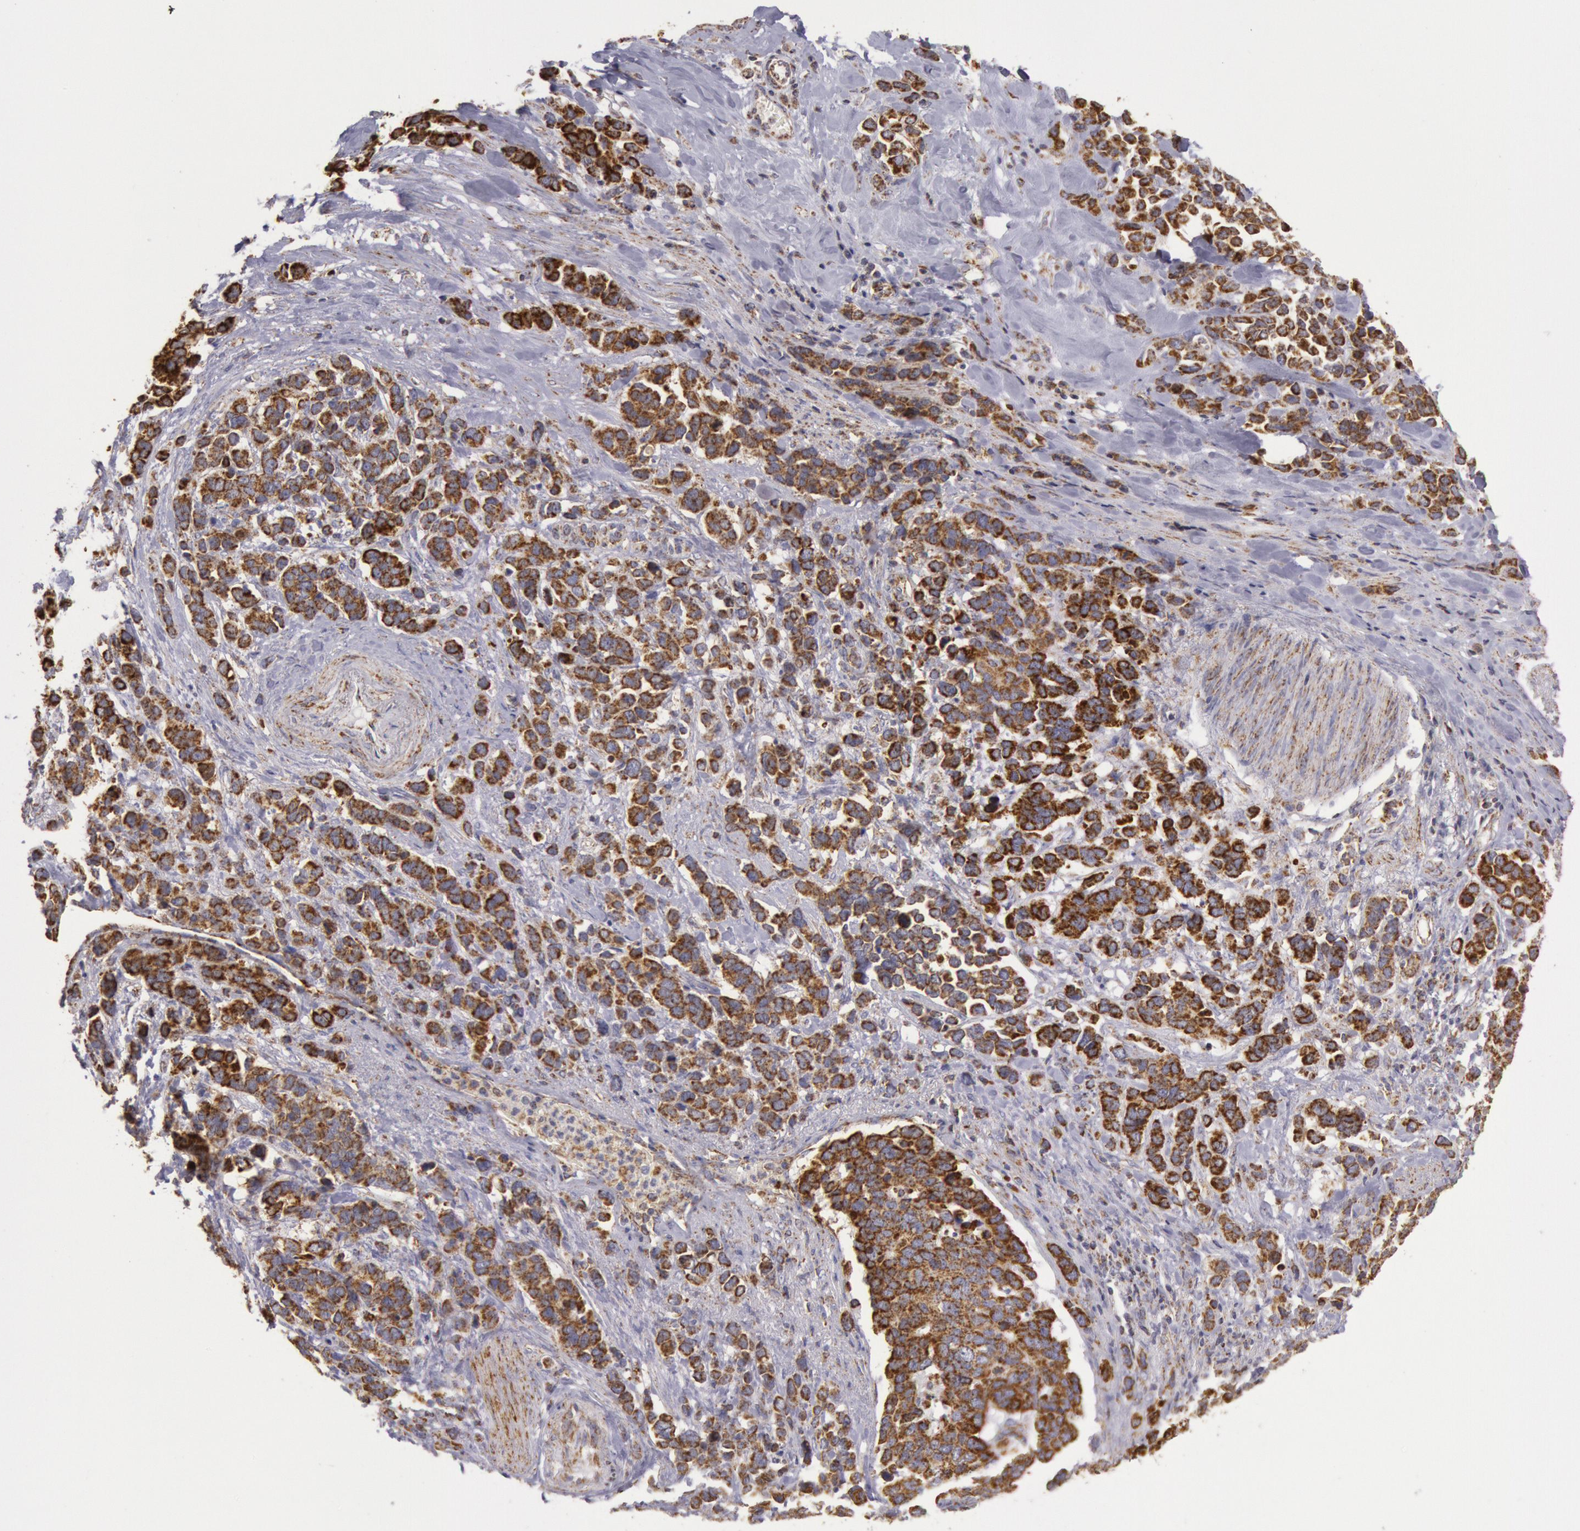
{"staining": {"intensity": "strong", "quantity": ">75%", "location": "cytoplasmic/membranous"}, "tissue": "stomach cancer", "cell_type": "Tumor cells", "image_type": "cancer", "snomed": [{"axis": "morphology", "description": "Adenocarcinoma, NOS"}, {"axis": "topography", "description": "Stomach, upper"}], "caption": "This is a micrograph of immunohistochemistry staining of stomach cancer (adenocarcinoma), which shows strong positivity in the cytoplasmic/membranous of tumor cells.", "gene": "CYC1", "patient": {"sex": "male", "age": 71}}